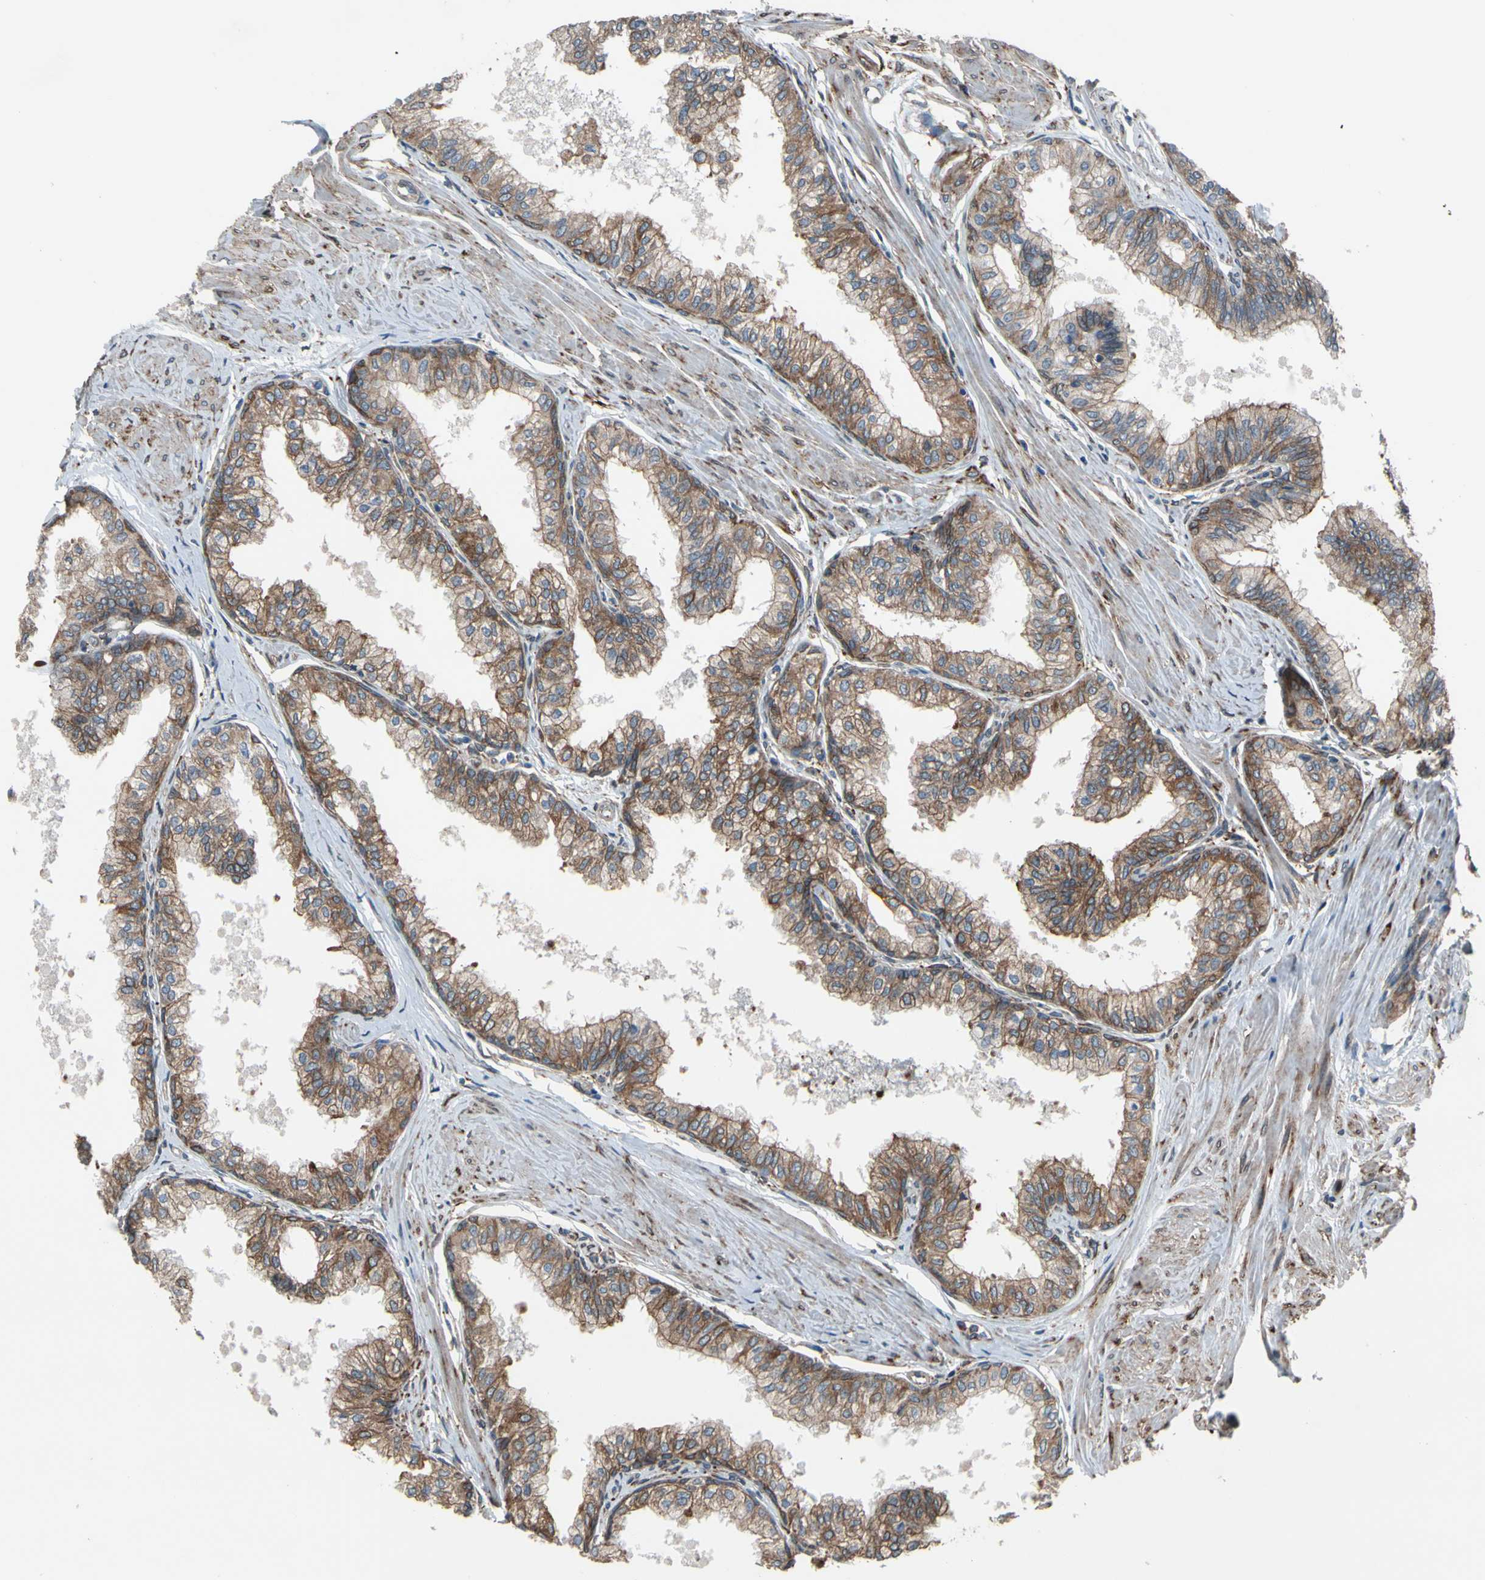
{"staining": {"intensity": "moderate", "quantity": ">75%", "location": "cytoplasmic/membranous"}, "tissue": "prostate", "cell_type": "Glandular cells", "image_type": "normal", "snomed": [{"axis": "morphology", "description": "Normal tissue, NOS"}, {"axis": "topography", "description": "Prostate"}, {"axis": "topography", "description": "Seminal veicle"}], "caption": "Immunohistochemistry (IHC) histopathology image of benign human prostate stained for a protein (brown), which displays medium levels of moderate cytoplasmic/membranous expression in about >75% of glandular cells.", "gene": "CLCC1", "patient": {"sex": "male", "age": 60}}